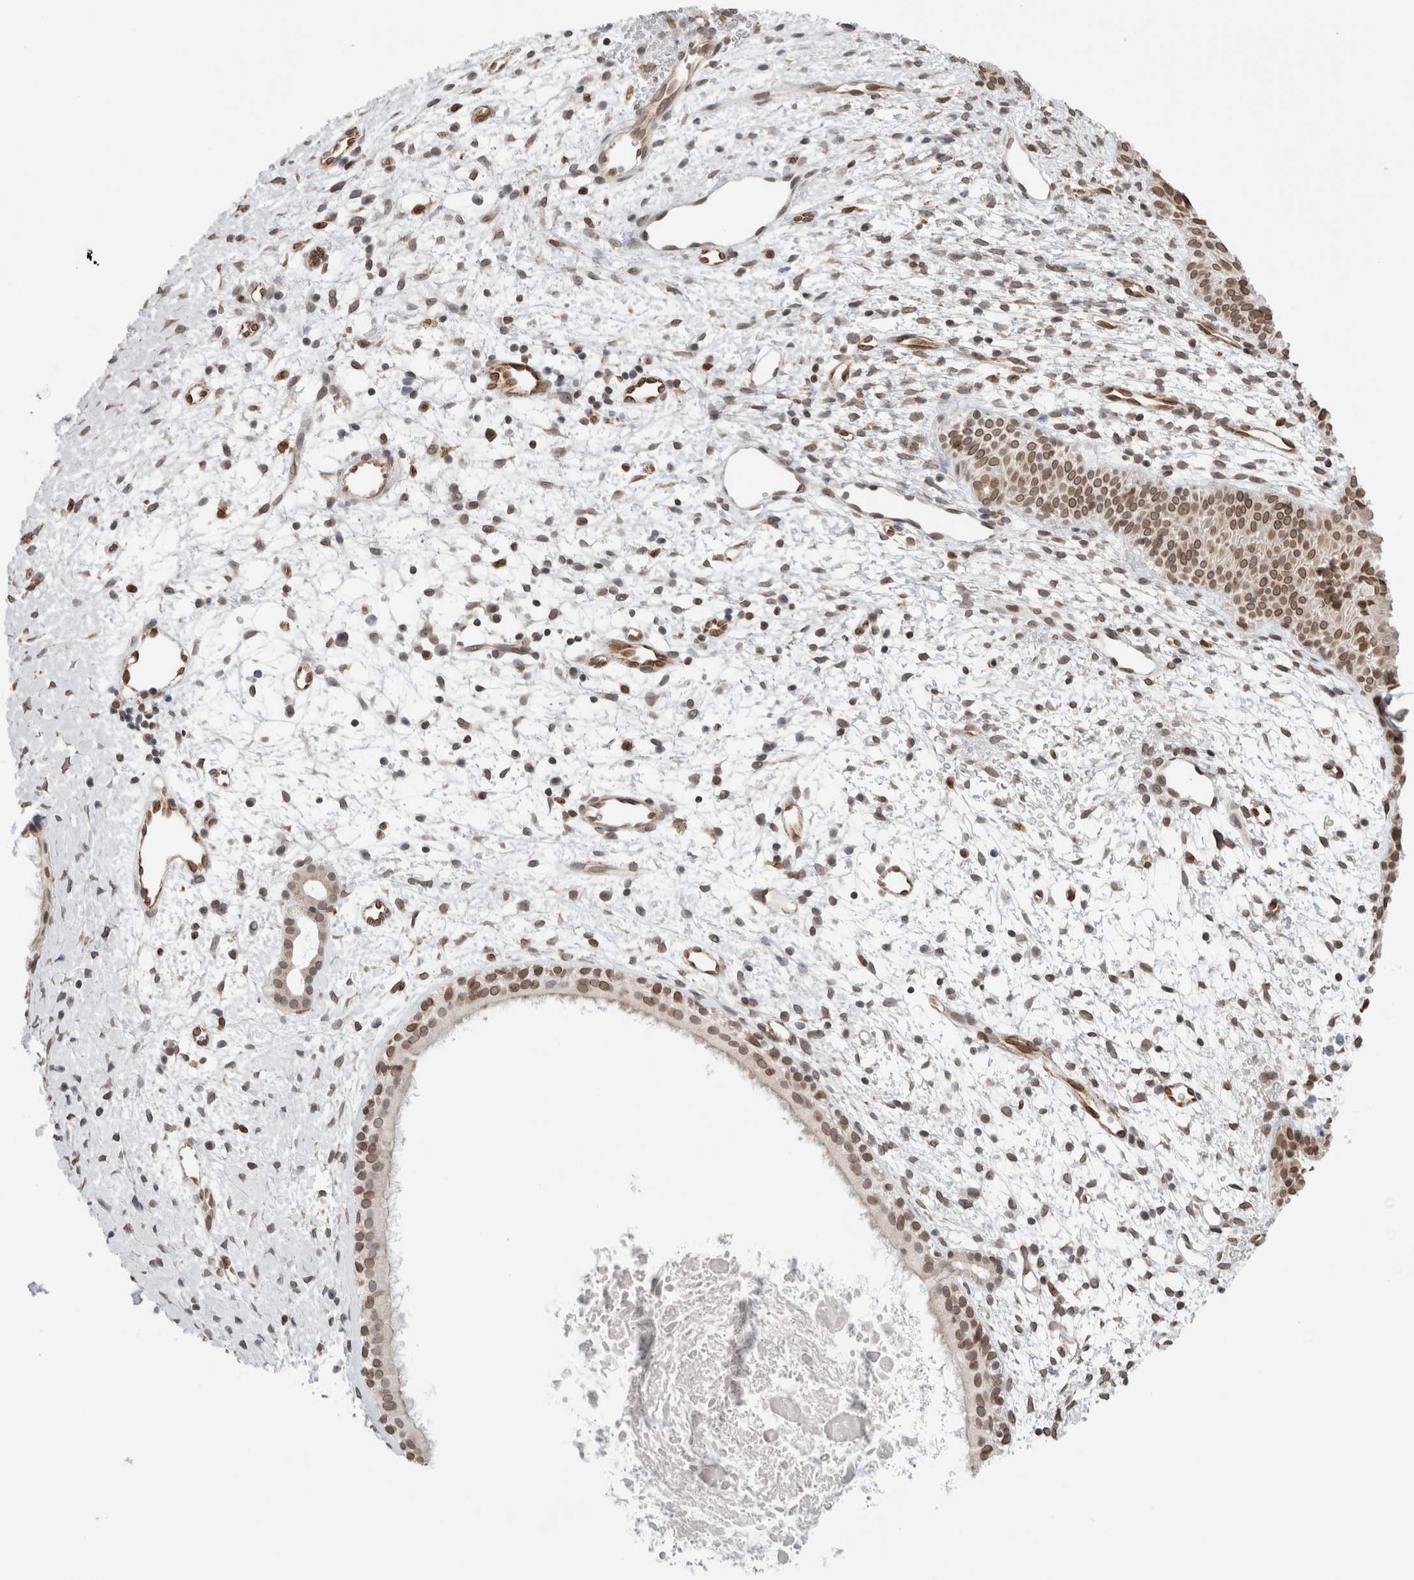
{"staining": {"intensity": "moderate", "quantity": ">75%", "location": "cytoplasmic/membranous,nuclear"}, "tissue": "nasopharynx", "cell_type": "Respiratory epithelial cells", "image_type": "normal", "snomed": [{"axis": "morphology", "description": "Normal tissue, NOS"}, {"axis": "topography", "description": "Nasopharynx"}], "caption": "The photomicrograph shows staining of normal nasopharynx, revealing moderate cytoplasmic/membranous,nuclear protein expression (brown color) within respiratory epithelial cells.", "gene": "RBMX2", "patient": {"sex": "male", "age": 22}}